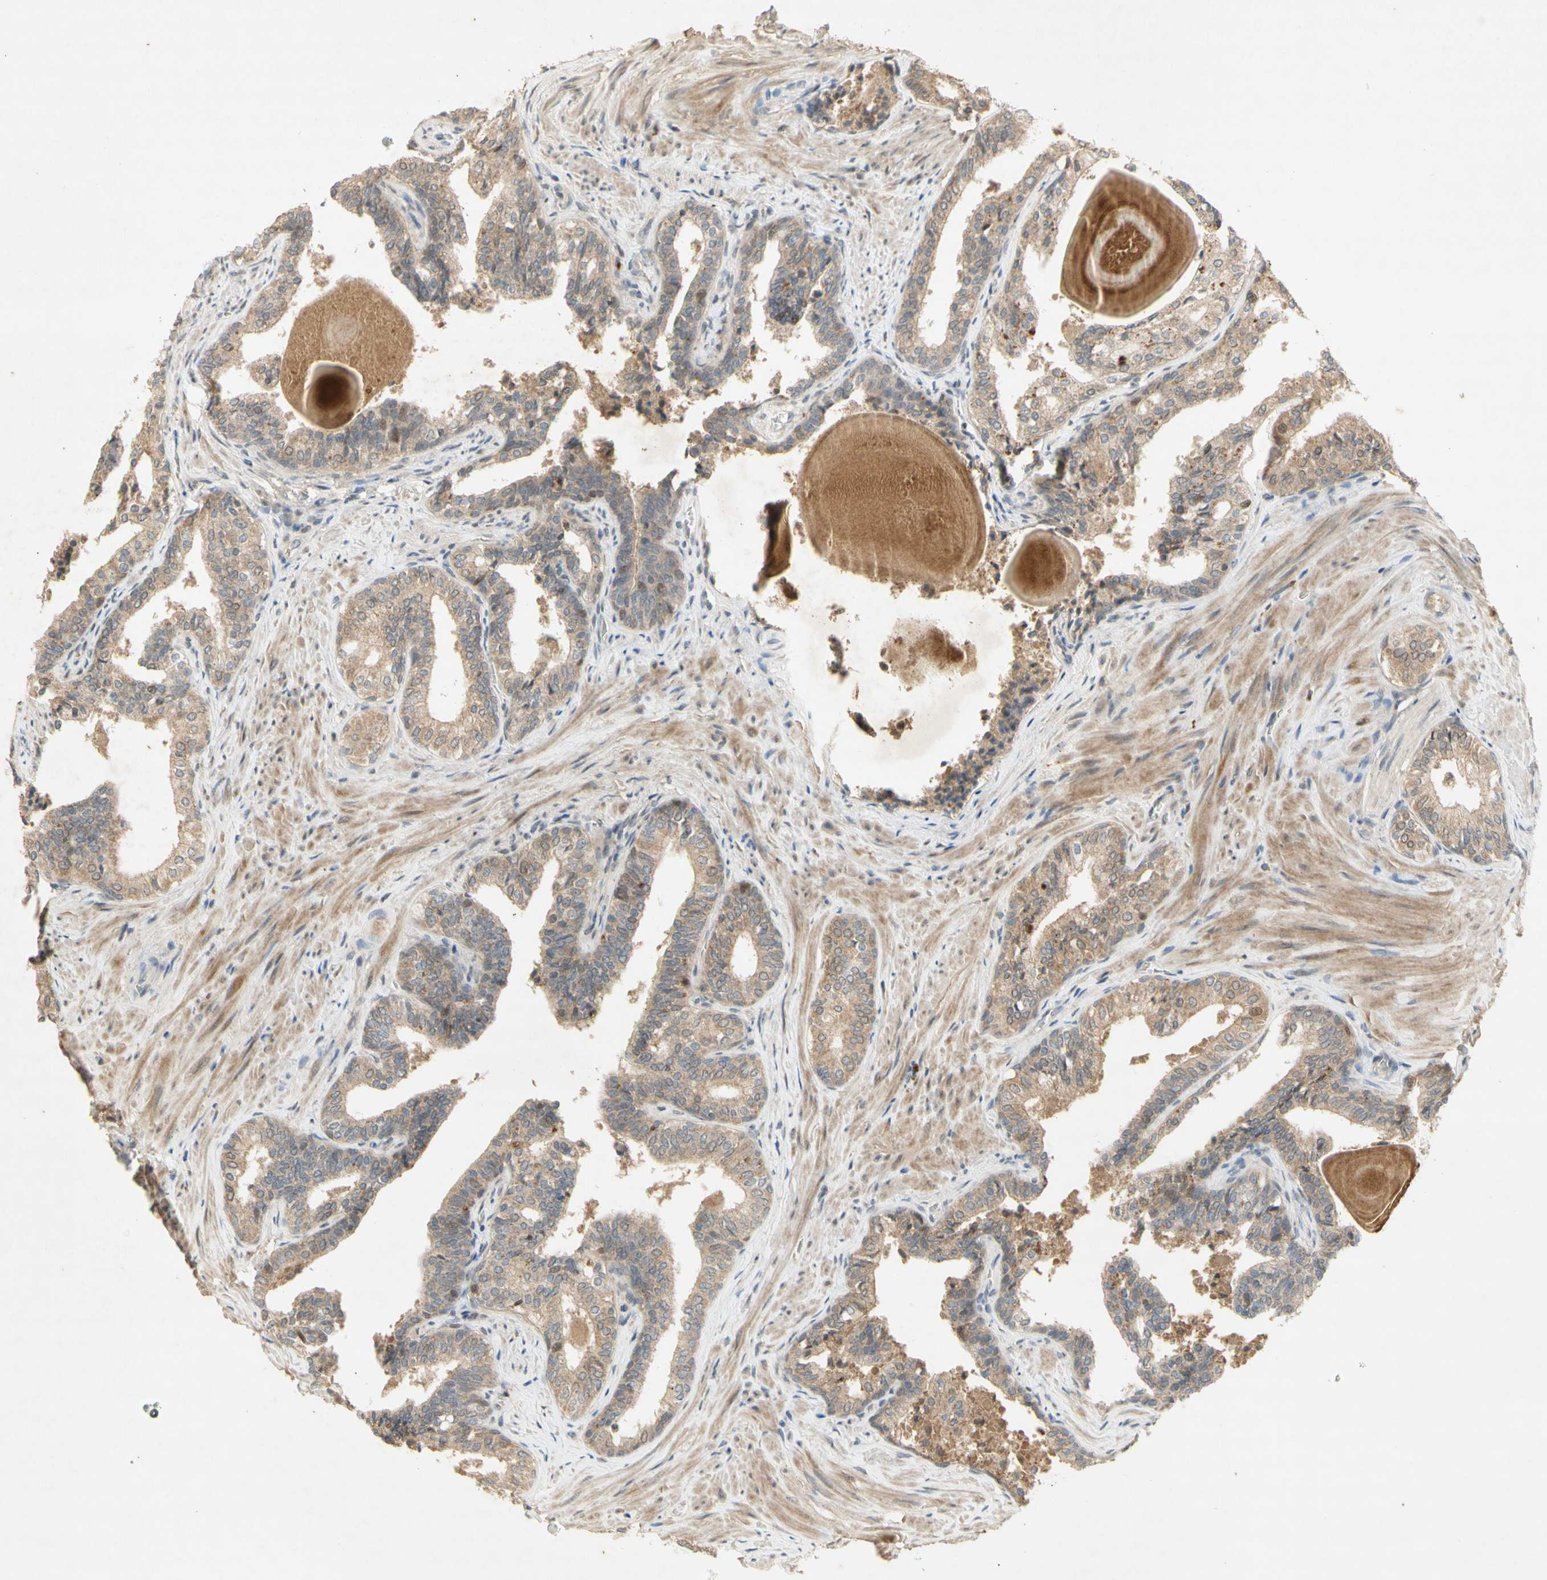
{"staining": {"intensity": "weak", "quantity": ">75%", "location": "cytoplasmic/membranous"}, "tissue": "prostate cancer", "cell_type": "Tumor cells", "image_type": "cancer", "snomed": [{"axis": "morphology", "description": "Adenocarcinoma, Low grade"}, {"axis": "topography", "description": "Prostate"}], "caption": "IHC staining of low-grade adenocarcinoma (prostate), which displays low levels of weak cytoplasmic/membranous staining in about >75% of tumor cells indicating weak cytoplasmic/membranous protein expression. The staining was performed using DAB (3,3'-diaminobenzidine) (brown) for protein detection and nuclei were counterstained in hematoxylin (blue).", "gene": "NRG4", "patient": {"sex": "male", "age": 60}}